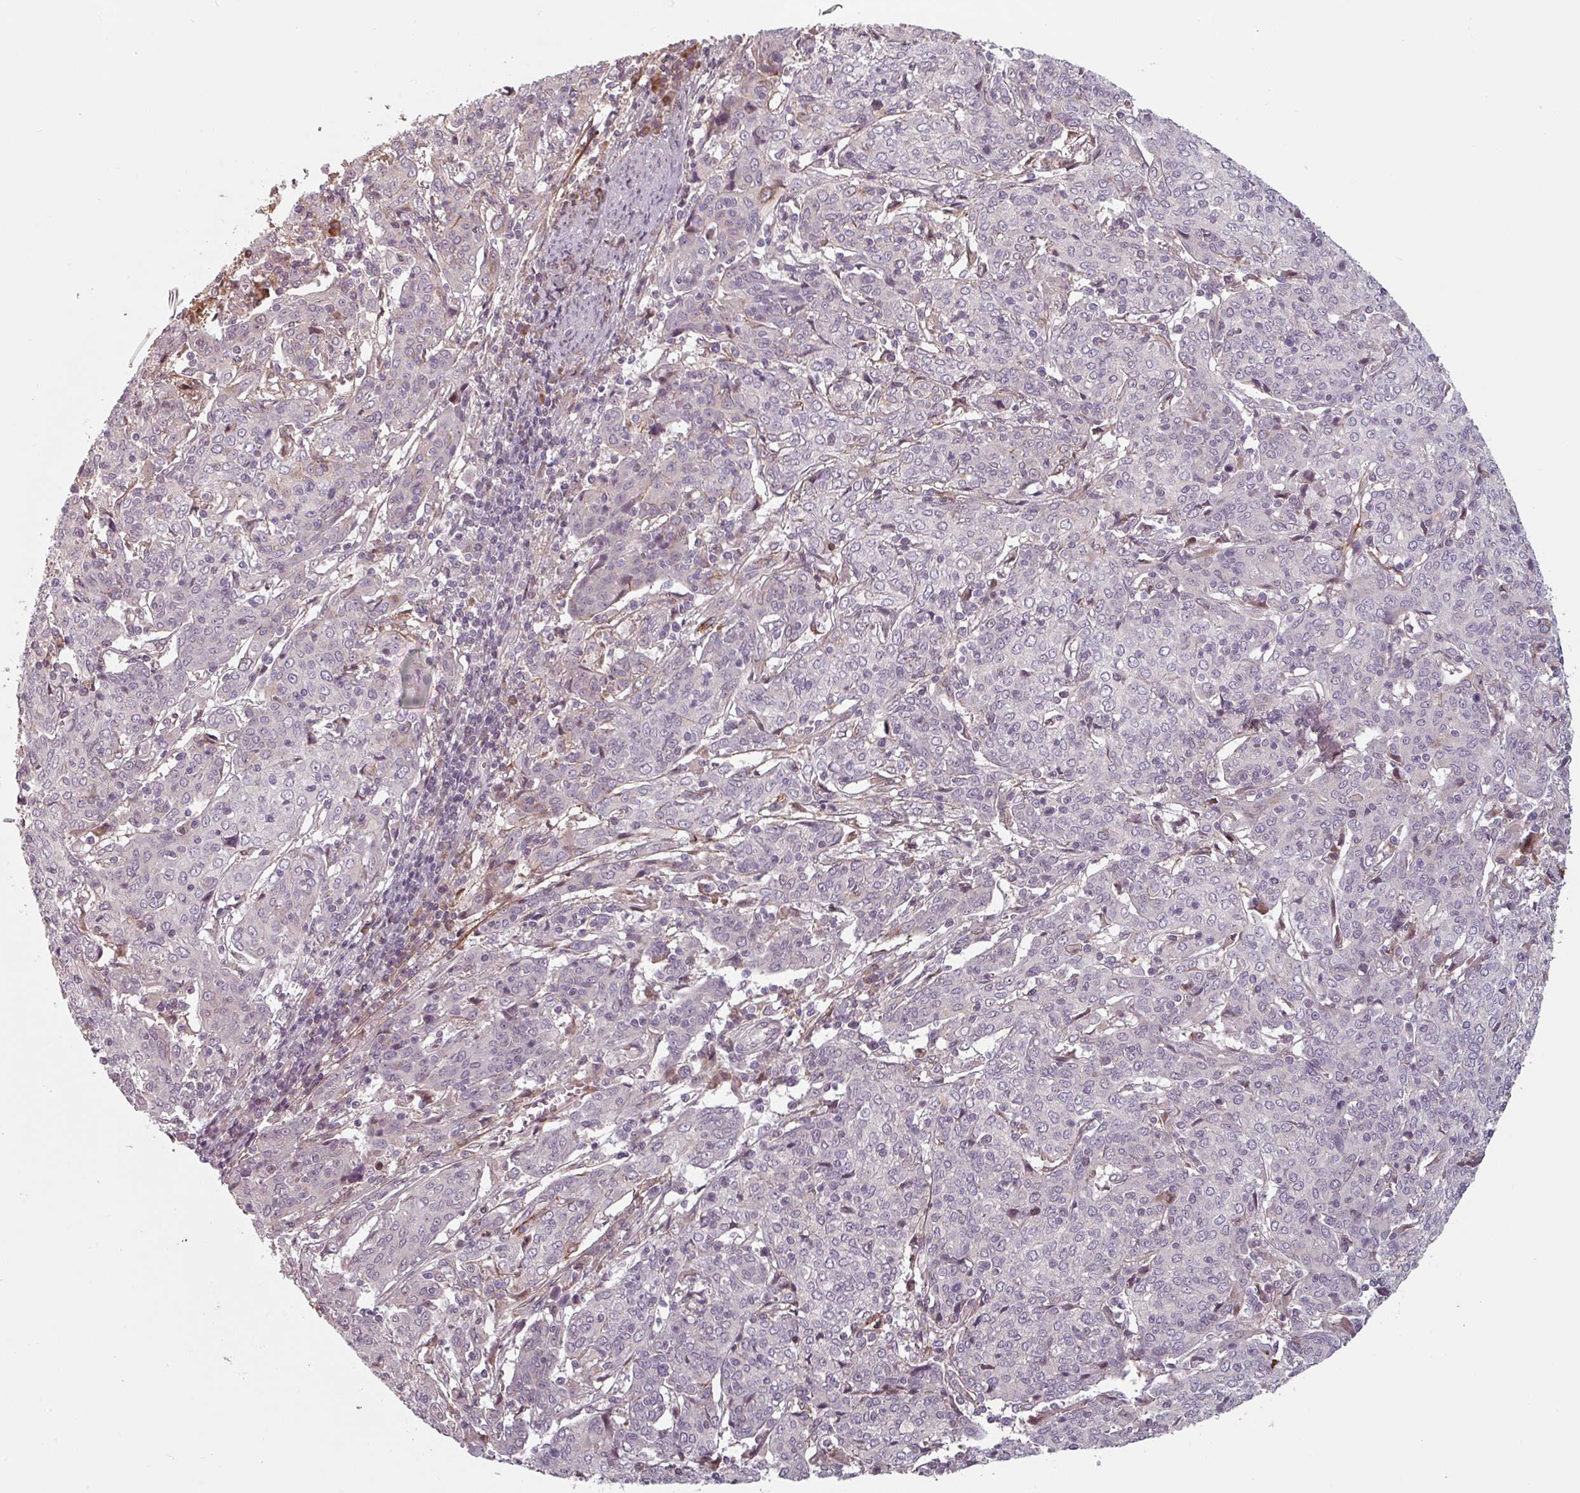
{"staining": {"intensity": "negative", "quantity": "none", "location": "none"}, "tissue": "cervical cancer", "cell_type": "Tumor cells", "image_type": "cancer", "snomed": [{"axis": "morphology", "description": "Squamous cell carcinoma, NOS"}, {"axis": "topography", "description": "Cervix"}], "caption": "Tumor cells show no significant protein positivity in cervical cancer. (DAB IHC visualized using brightfield microscopy, high magnification).", "gene": "CYB5RL", "patient": {"sex": "female", "age": 67}}